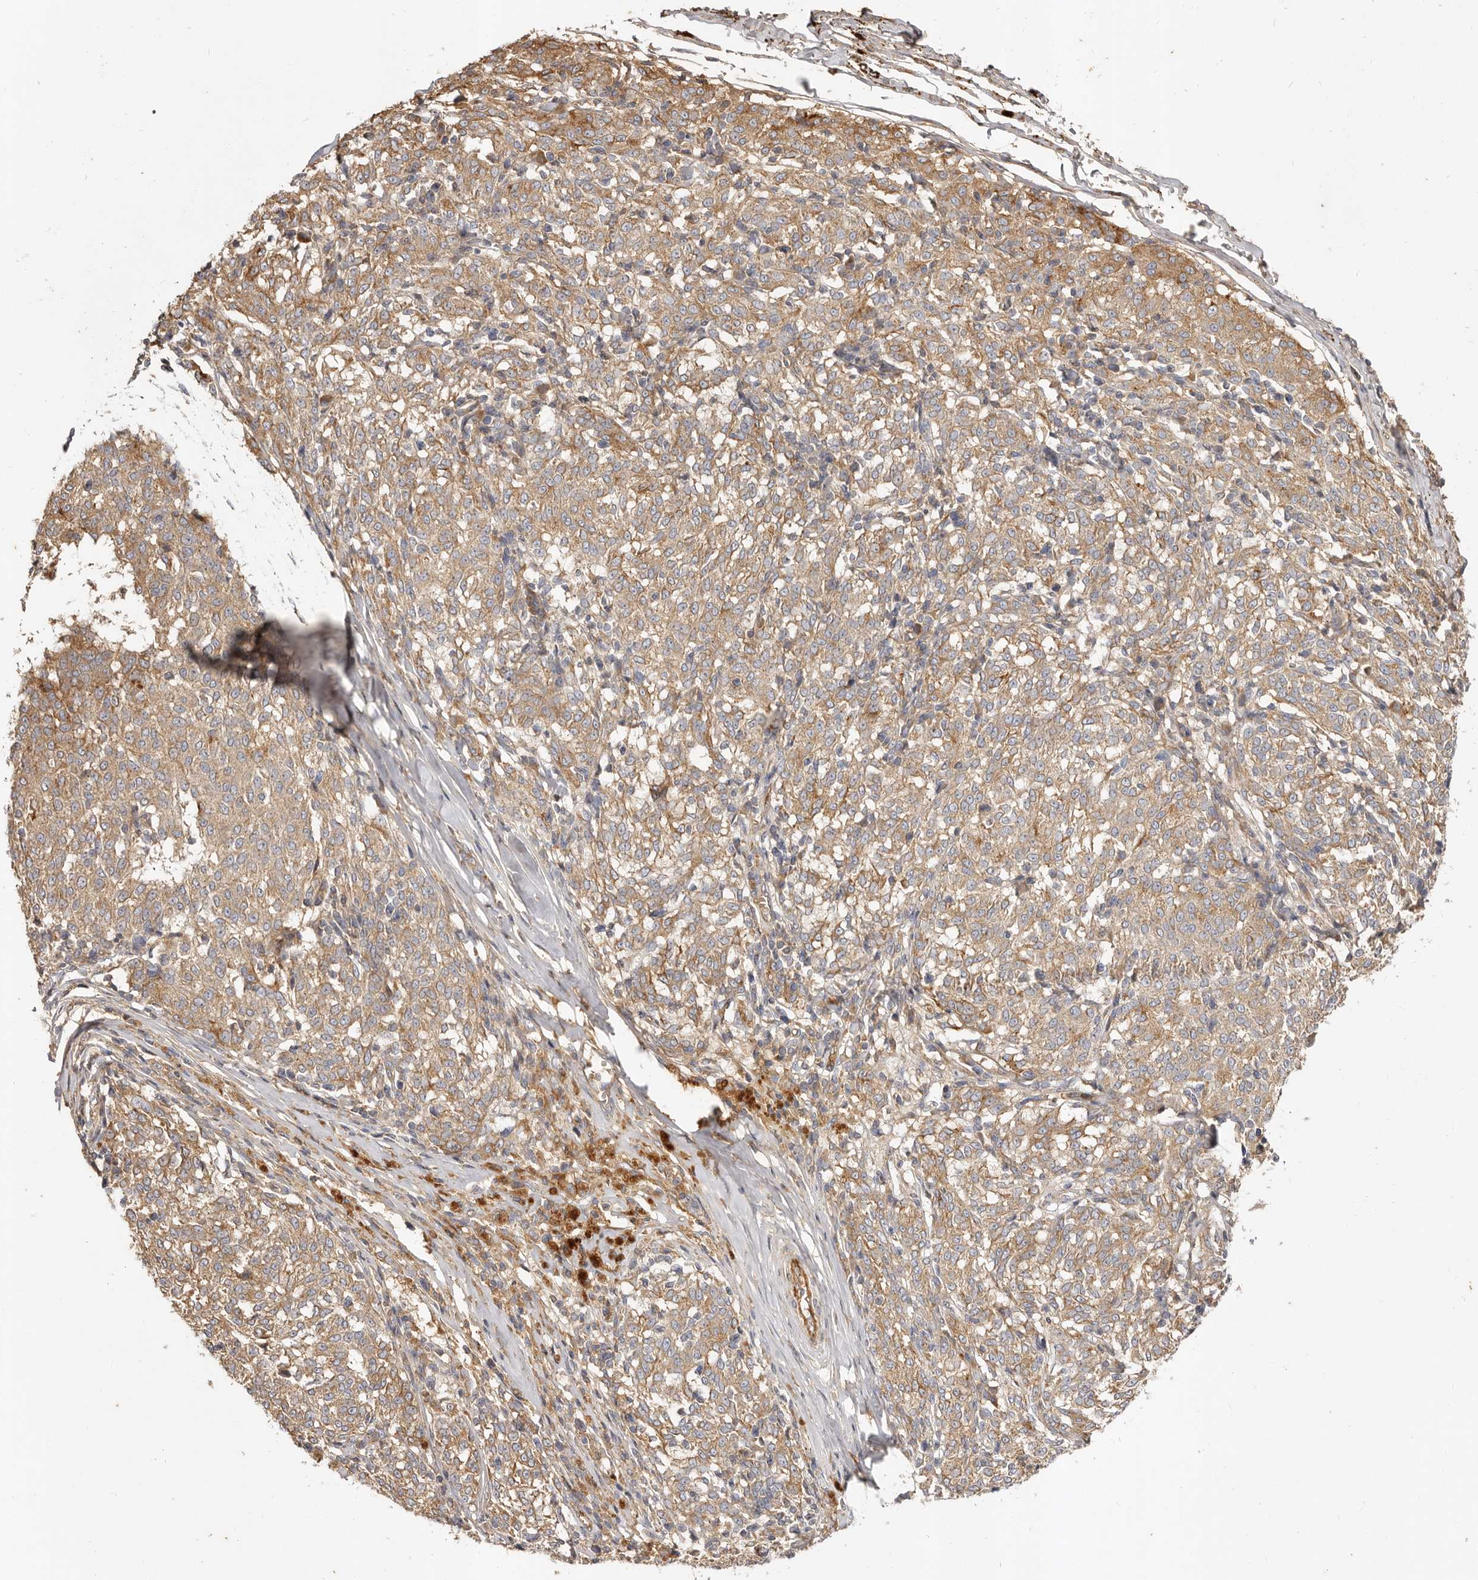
{"staining": {"intensity": "moderate", "quantity": ">75%", "location": "cytoplasmic/membranous"}, "tissue": "melanoma", "cell_type": "Tumor cells", "image_type": "cancer", "snomed": [{"axis": "morphology", "description": "Malignant melanoma, NOS"}, {"axis": "topography", "description": "Skin"}], "caption": "There is medium levels of moderate cytoplasmic/membranous staining in tumor cells of malignant melanoma, as demonstrated by immunohistochemical staining (brown color).", "gene": "ADAMTS9", "patient": {"sex": "female", "age": 72}}